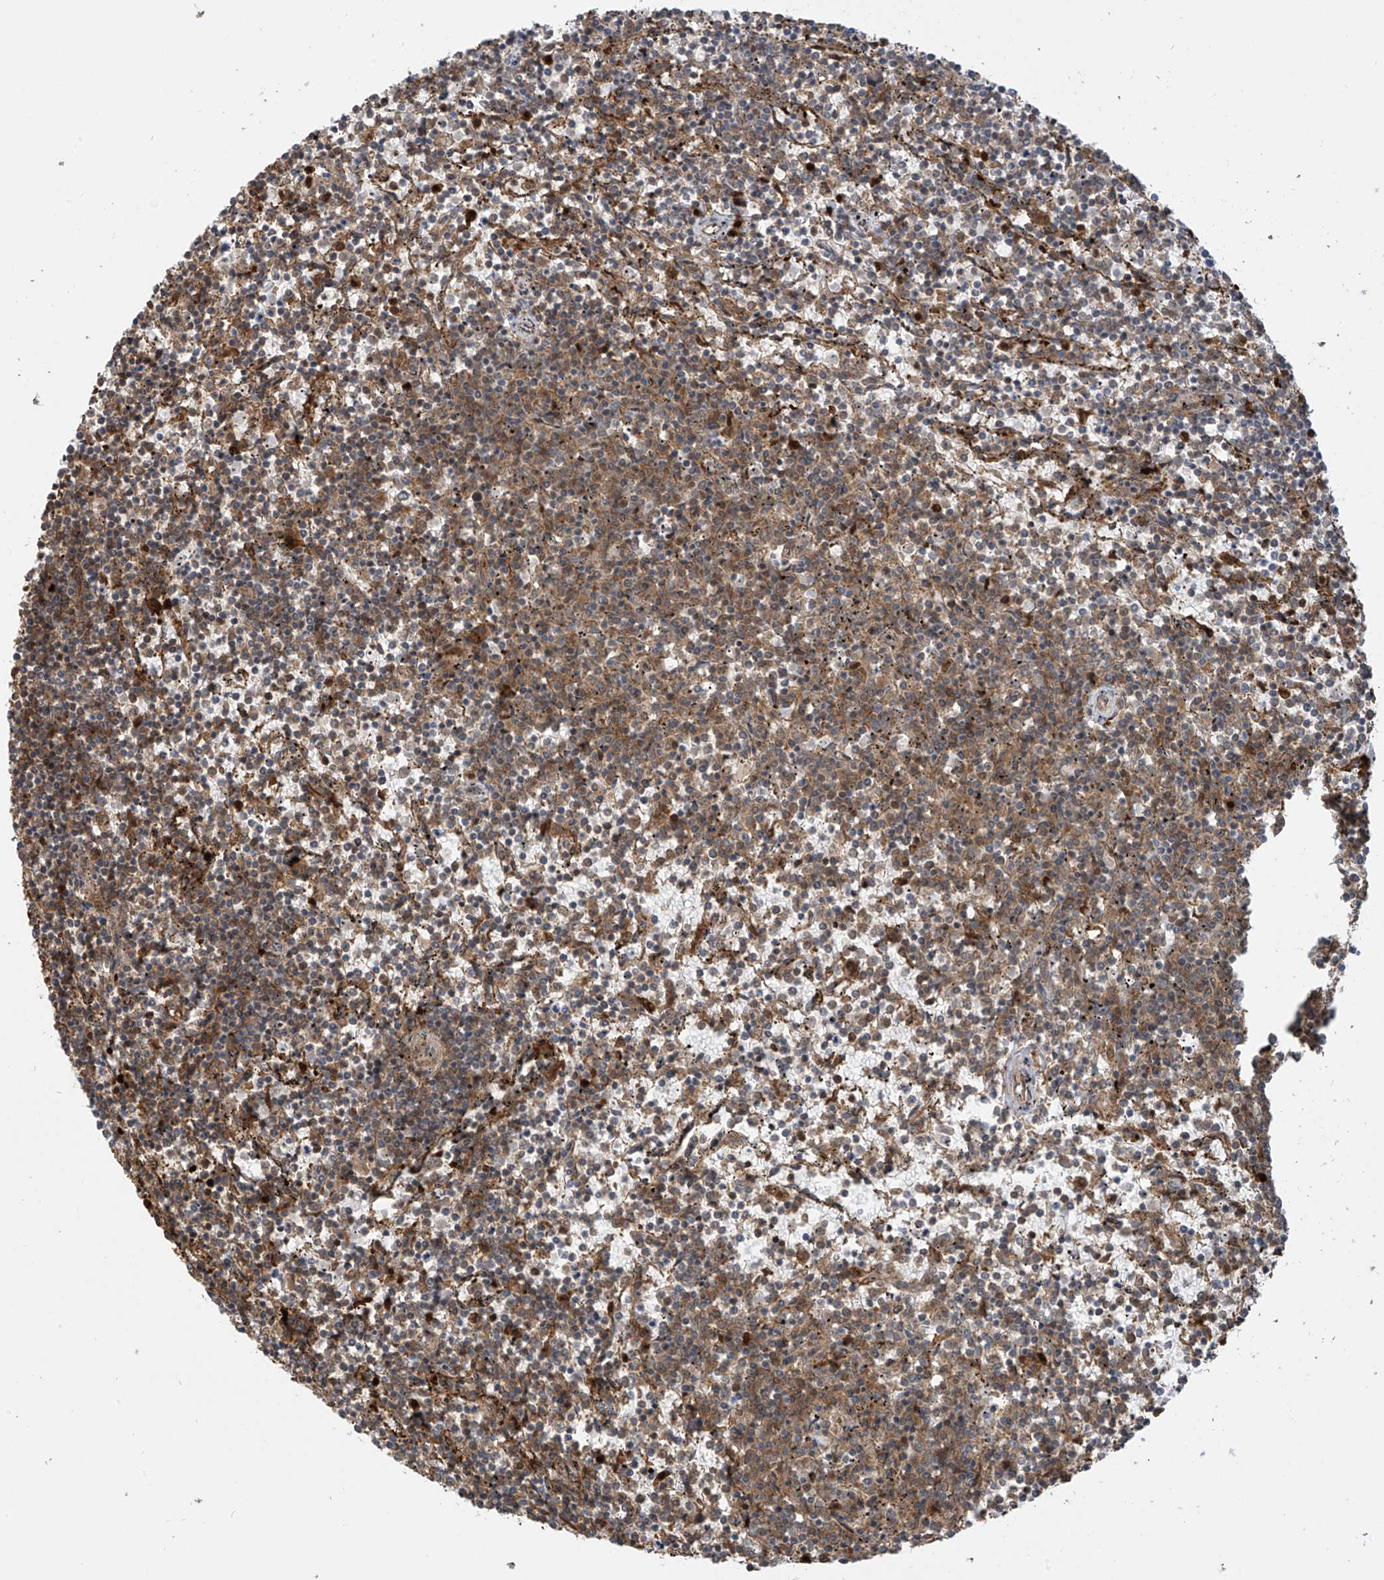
{"staining": {"intensity": "moderate", "quantity": "25%-75%", "location": "cytoplasmic/membranous"}, "tissue": "lymphoma", "cell_type": "Tumor cells", "image_type": "cancer", "snomed": [{"axis": "morphology", "description": "Malignant lymphoma, non-Hodgkin's type, Low grade"}, {"axis": "topography", "description": "Spleen"}], "caption": "Immunohistochemistry staining of lymphoma, which displays medium levels of moderate cytoplasmic/membranous staining in approximately 25%-75% of tumor cells indicating moderate cytoplasmic/membranous protein staining. The staining was performed using DAB (brown) for protein detection and nuclei were counterstained in hematoxylin (blue).", "gene": "ATAD2B", "patient": {"sex": "female", "age": 50}}